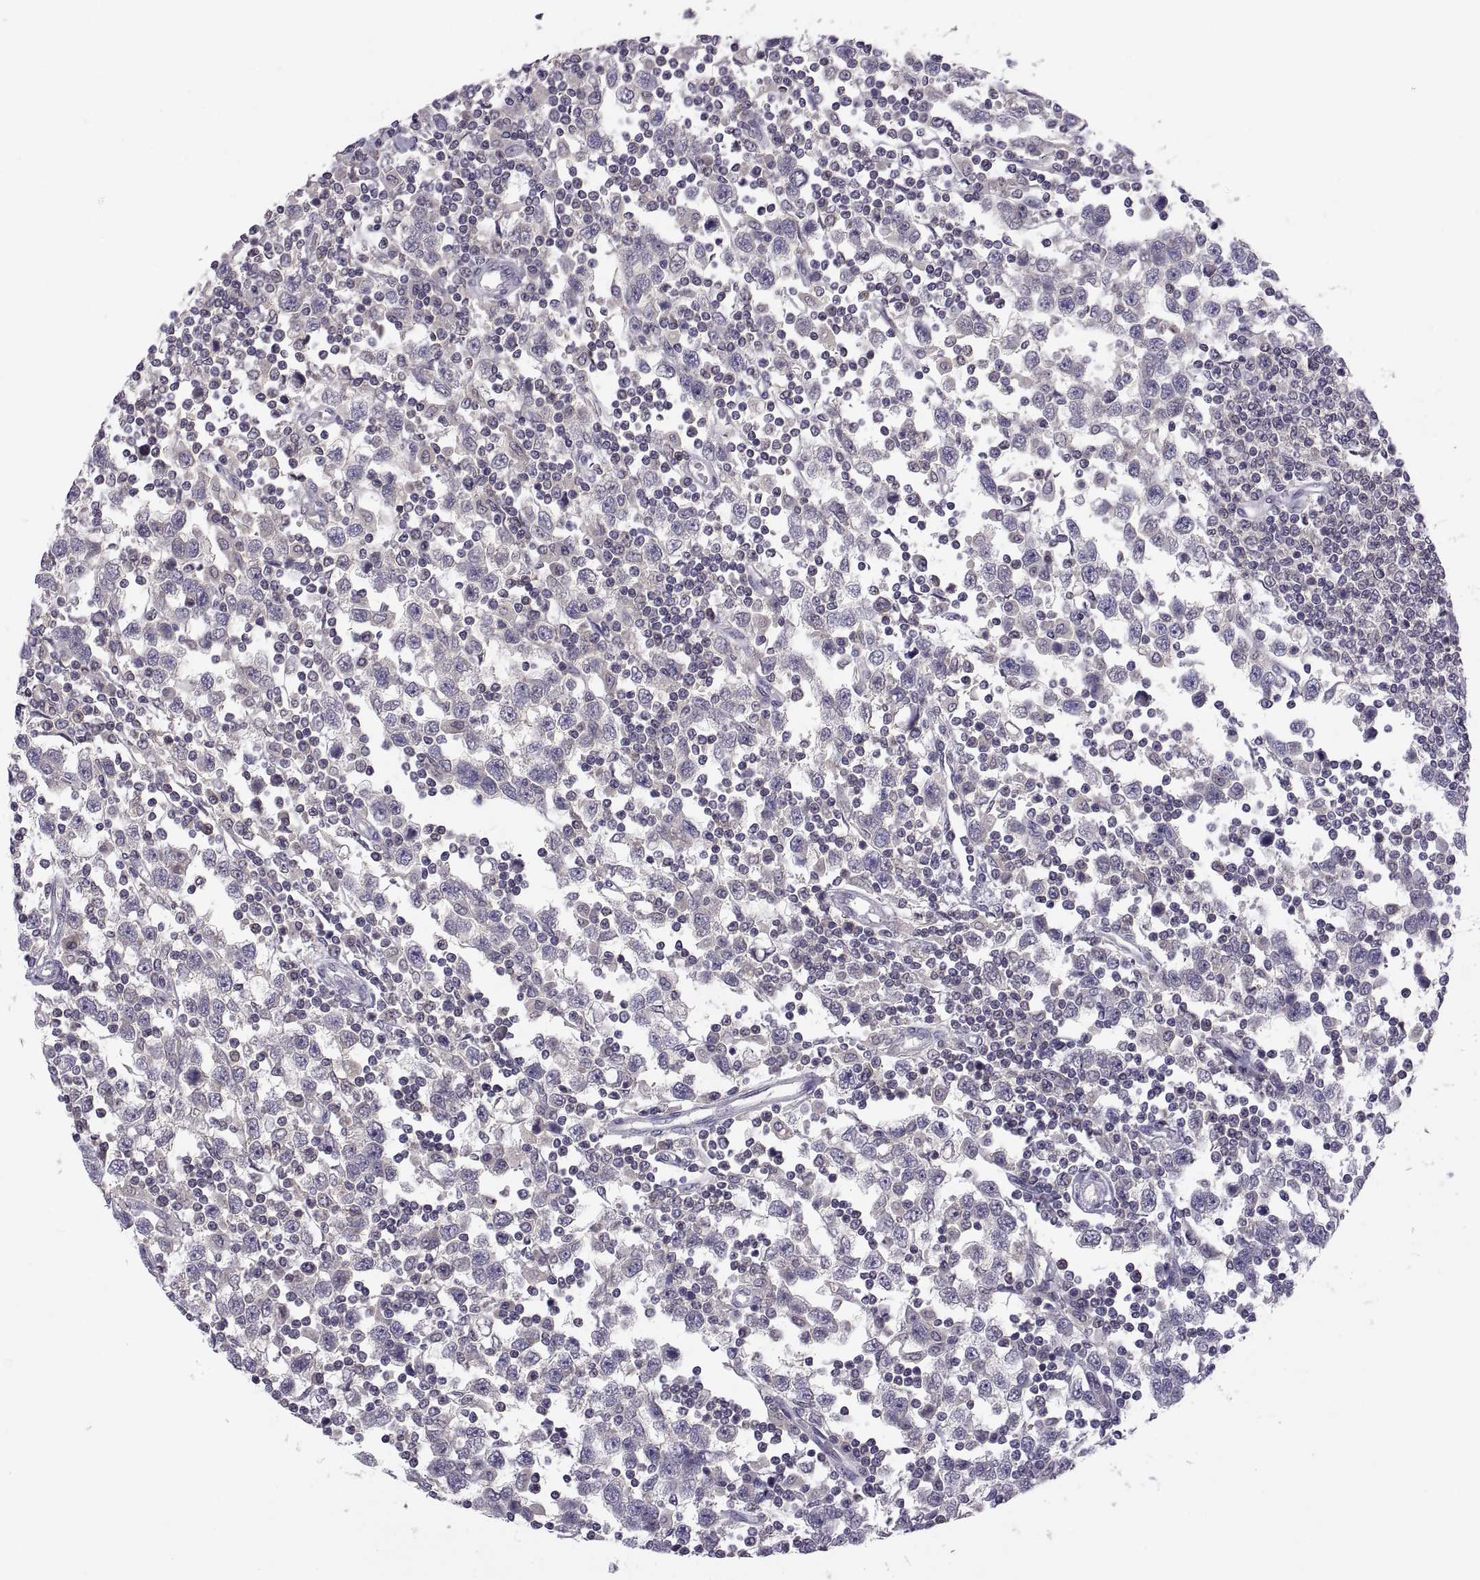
{"staining": {"intensity": "negative", "quantity": "none", "location": "none"}, "tissue": "testis cancer", "cell_type": "Tumor cells", "image_type": "cancer", "snomed": [{"axis": "morphology", "description": "Seminoma, NOS"}, {"axis": "topography", "description": "Testis"}], "caption": "Protein analysis of testis cancer shows no significant staining in tumor cells.", "gene": "FGF9", "patient": {"sex": "male", "age": 34}}